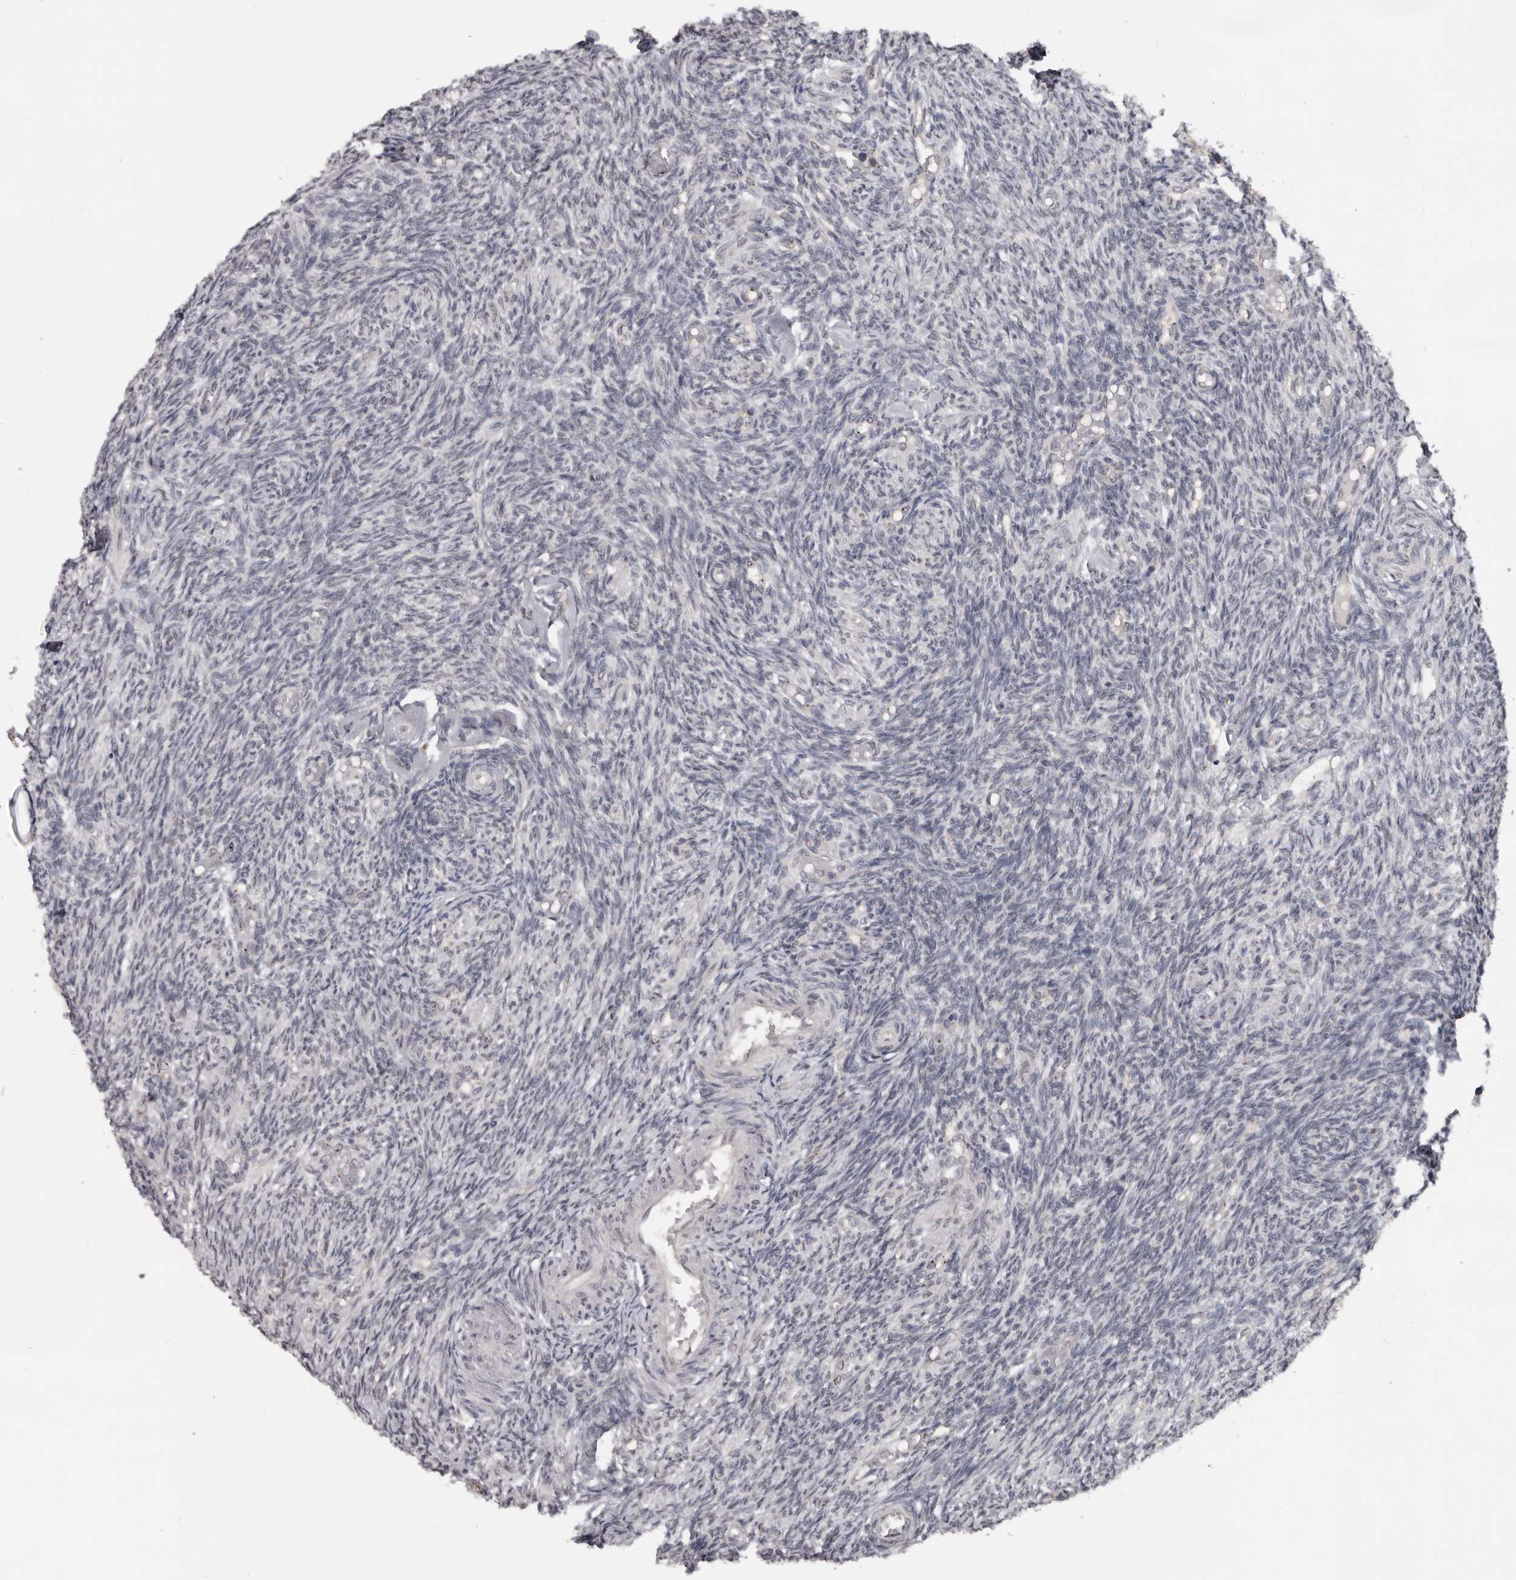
{"staining": {"intensity": "negative", "quantity": "none", "location": "none"}, "tissue": "ovary", "cell_type": "Ovarian stroma cells", "image_type": "normal", "snomed": [{"axis": "morphology", "description": "Normal tissue, NOS"}, {"axis": "topography", "description": "Ovary"}], "caption": "The immunohistochemistry histopathology image has no significant expression in ovarian stroma cells of ovary.", "gene": "MOGAT2", "patient": {"sex": "female", "age": 27}}